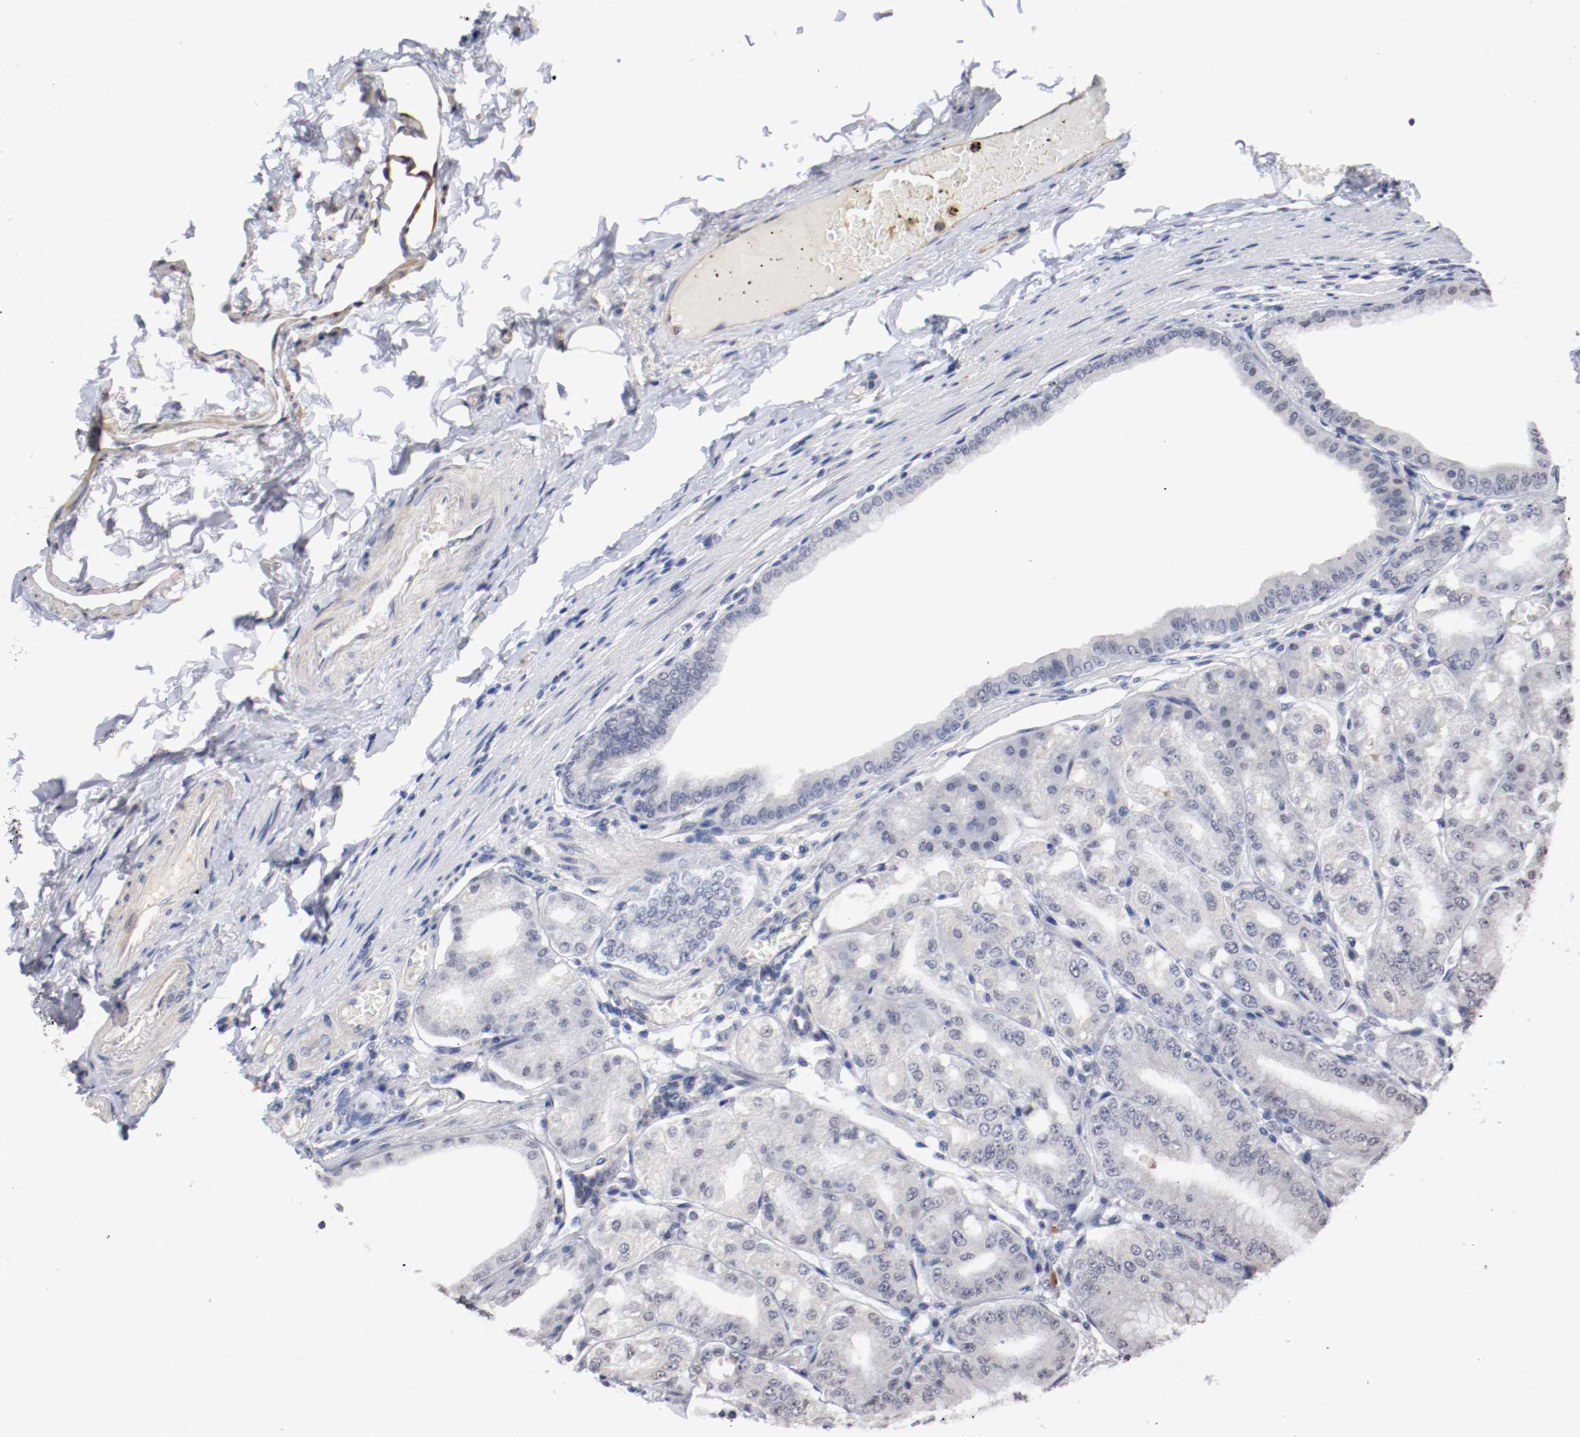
{"staining": {"intensity": "weak", "quantity": "<25%", "location": "cytoplasmic/membranous,nuclear"}, "tissue": "stomach", "cell_type": "Glandular cells", "image_type": "normal", "snomed": [{"axis": "morphology", "description": "Normal tissue, NOS"}, {"axis": "topography", "description": "Stomach, lower"}], "caption": "Immunohistochemical staining of benign stomach shows no significant staining in glandular cells.", "gene": "RBM23", "patient": {"sex": "male", "age": 71}}